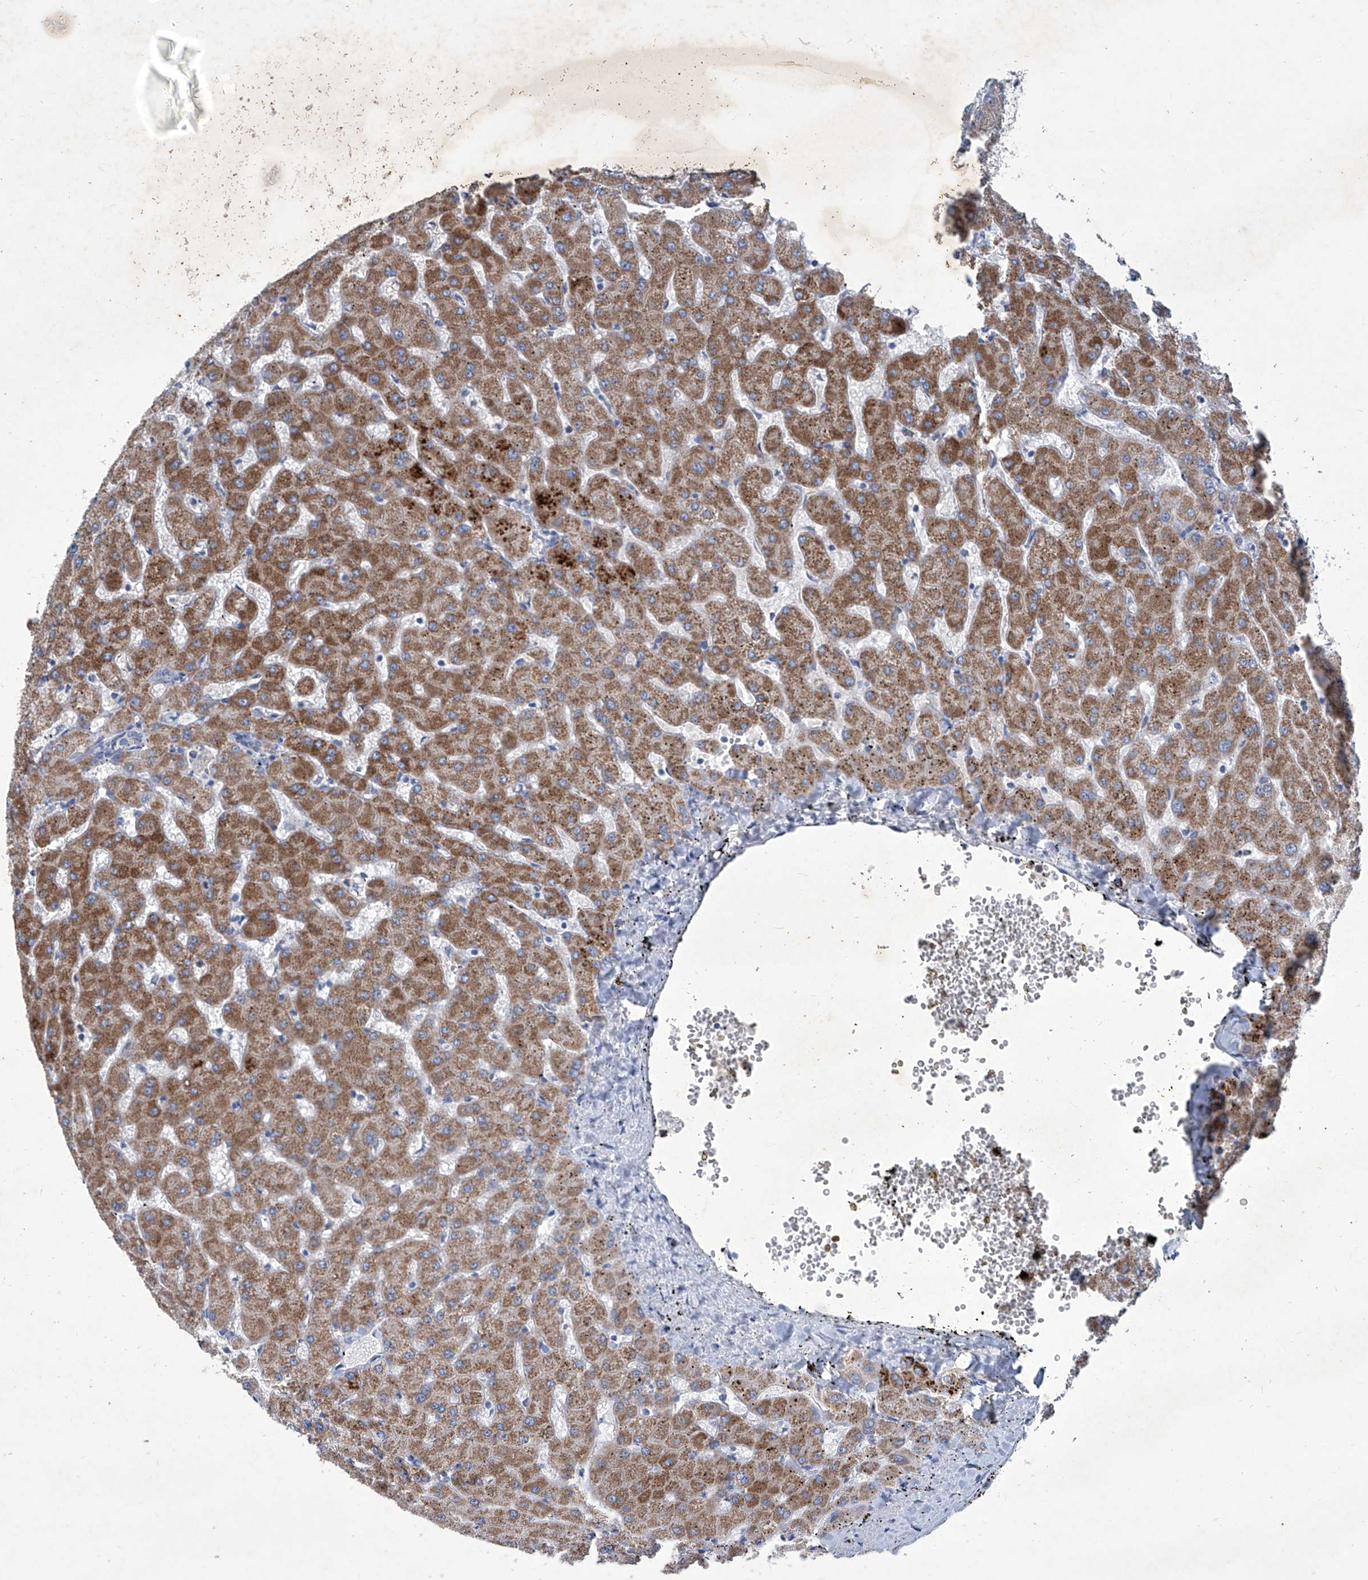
{"staining": {"intensity": "negative", "quantity": "none", "location": "none"}, "tissue": "liver", "cell_type": "Cholangiocytes", "image_type": "normal", "snomed": [{"axis": "morphology", "description": "Normal tissue, NOS"}, {"axis": "topography", "description": "Liver"}], "caption": "An immunohistochemistry micrograph of normal liver is shown. There is no staining in cholangiocytes of liver.", "gene": "MTARC1", "patient": {"sex": "female", "age": 63}}